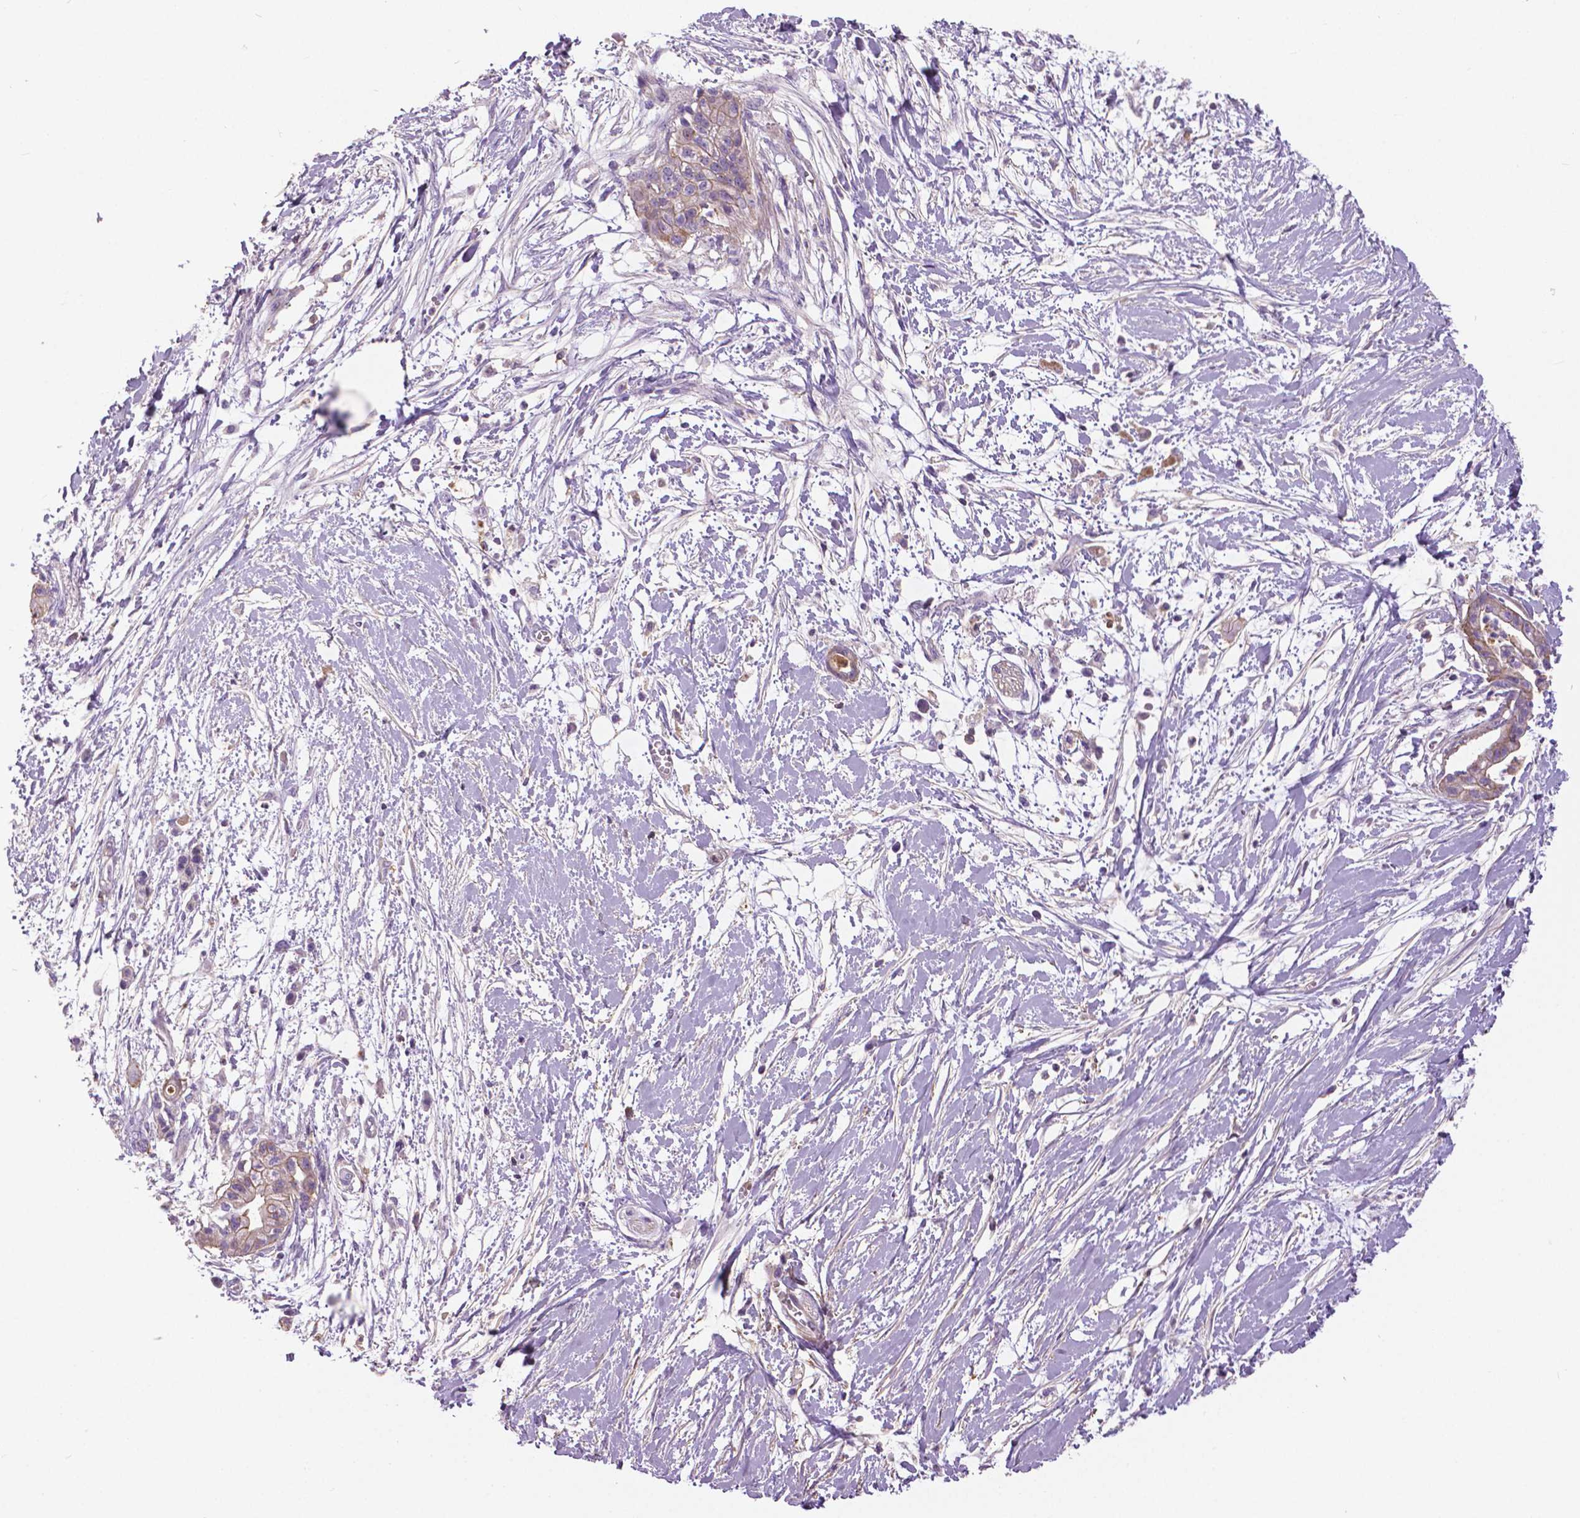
{"staining": {"intensity": "weak", "quantity": "<25%", "location": "cytoplasmic/membranous"}, "tissue": "pancreatic cancer", "cell_type": "Tumor cells", "image_type": "cancer", "snomed": [{"axis": "morphology", "description": "Normal tissue, NOS"}, {"axis": "morphology", "description": "Adenocarcinoma, NOS"}, {"axis": "topography", "description": "Lymph node"}, {"axis": "topography", "description": "Pancreas"}], "caption": "The micrograph displays no significant expression in tumor cells of pancreatic cancer (adenocarcinoma). The staining is performed using DAB (3,3'-diaminobenzidine) brown chromogen with nuclei counter-stained in using hematoxylin.", "gene": "ANXA13", "patient": {"sex": "female", "age": 58}}